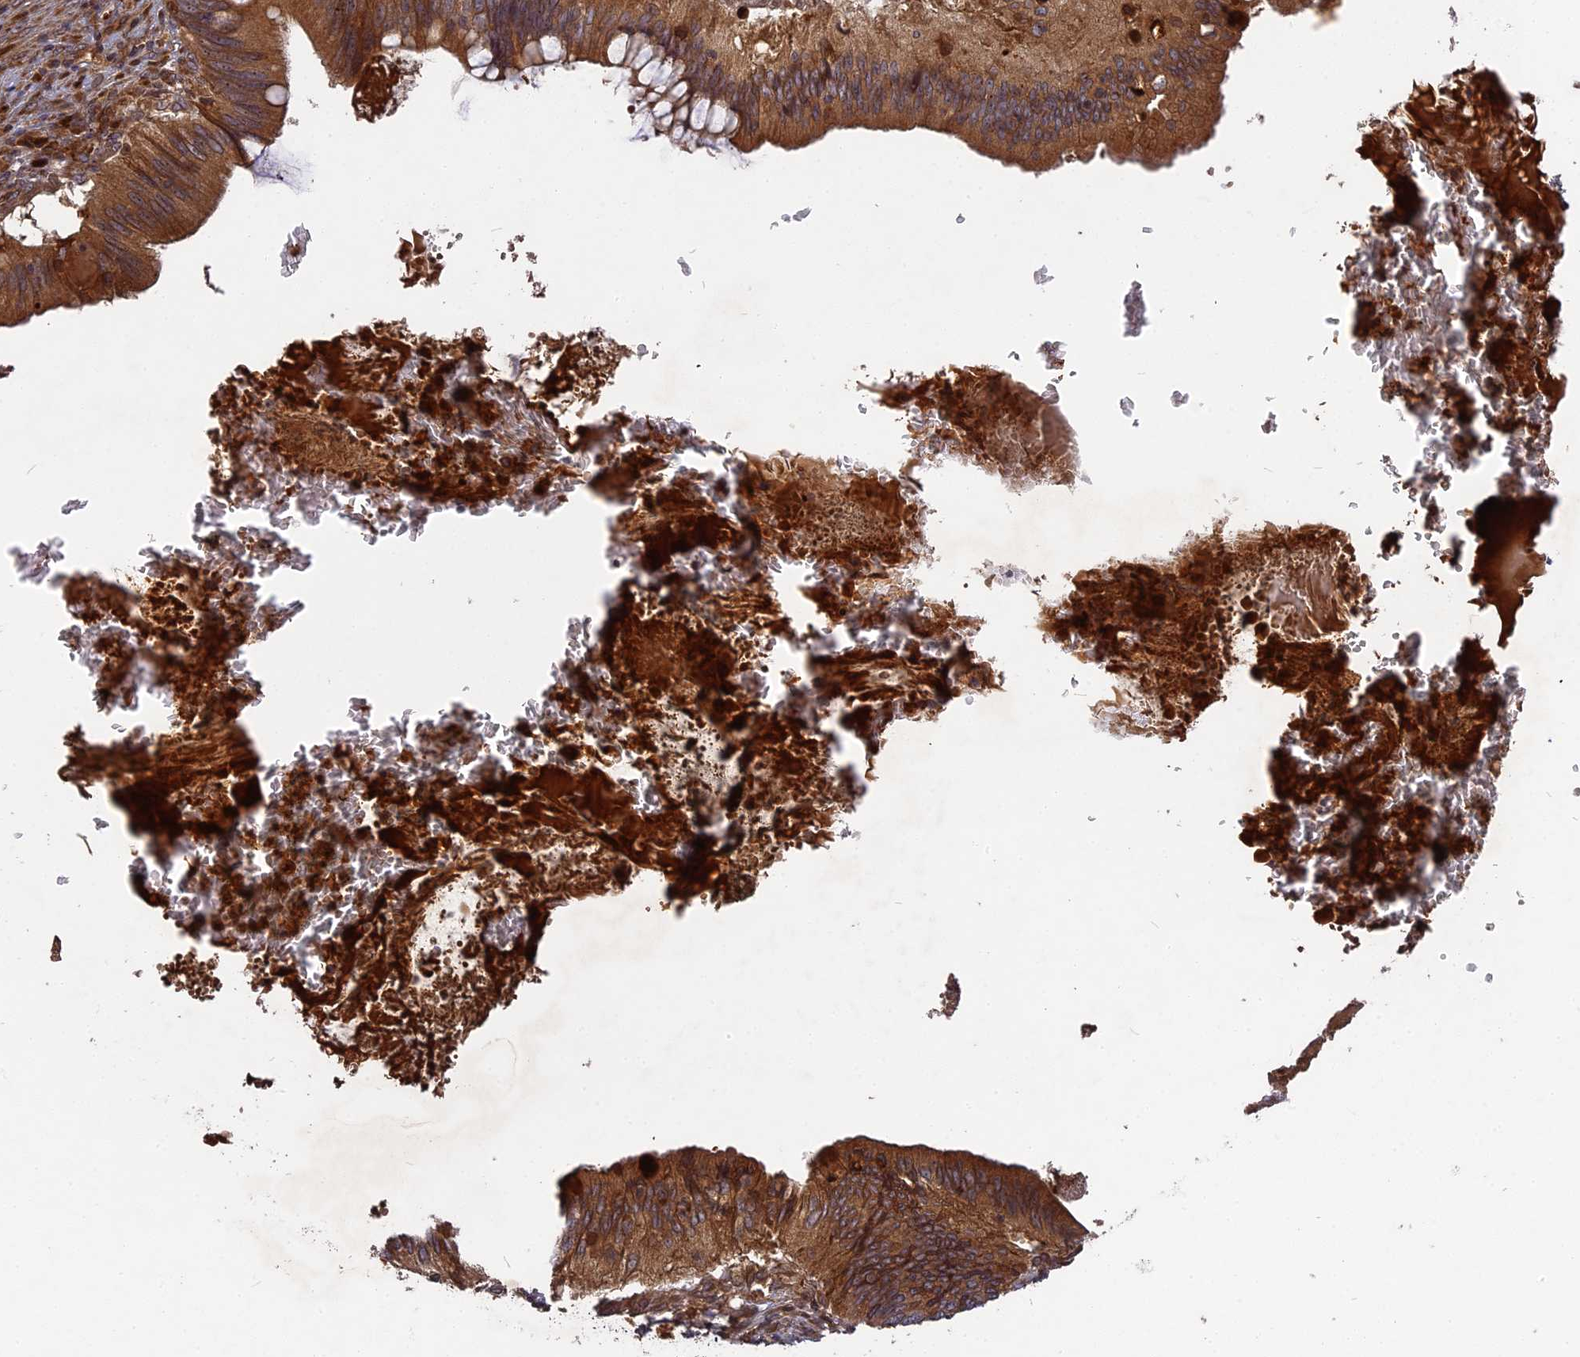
{"staining": {"intensity": "moderate", "quantity": ">75%", "location": "cytoplasmic/membranous"}, "tissue": "cervical cancer", "cell_type": "Tumor cells", "image_type": "cancer", "snomed": [{"axis": "morphology", "description": "Adenocarcinoma, NOS"}, {"axis": "topography", "description": "Cervix"}], "caption": "IHC micrograph of cervical cancer stained for a protein (brown), which displays medium levels of moderate cytoplasmic/membranous expression in approximately >75% of tumor cells.", "gene": "TMUB2", "patient": {"sex": "female", "age": 42}}